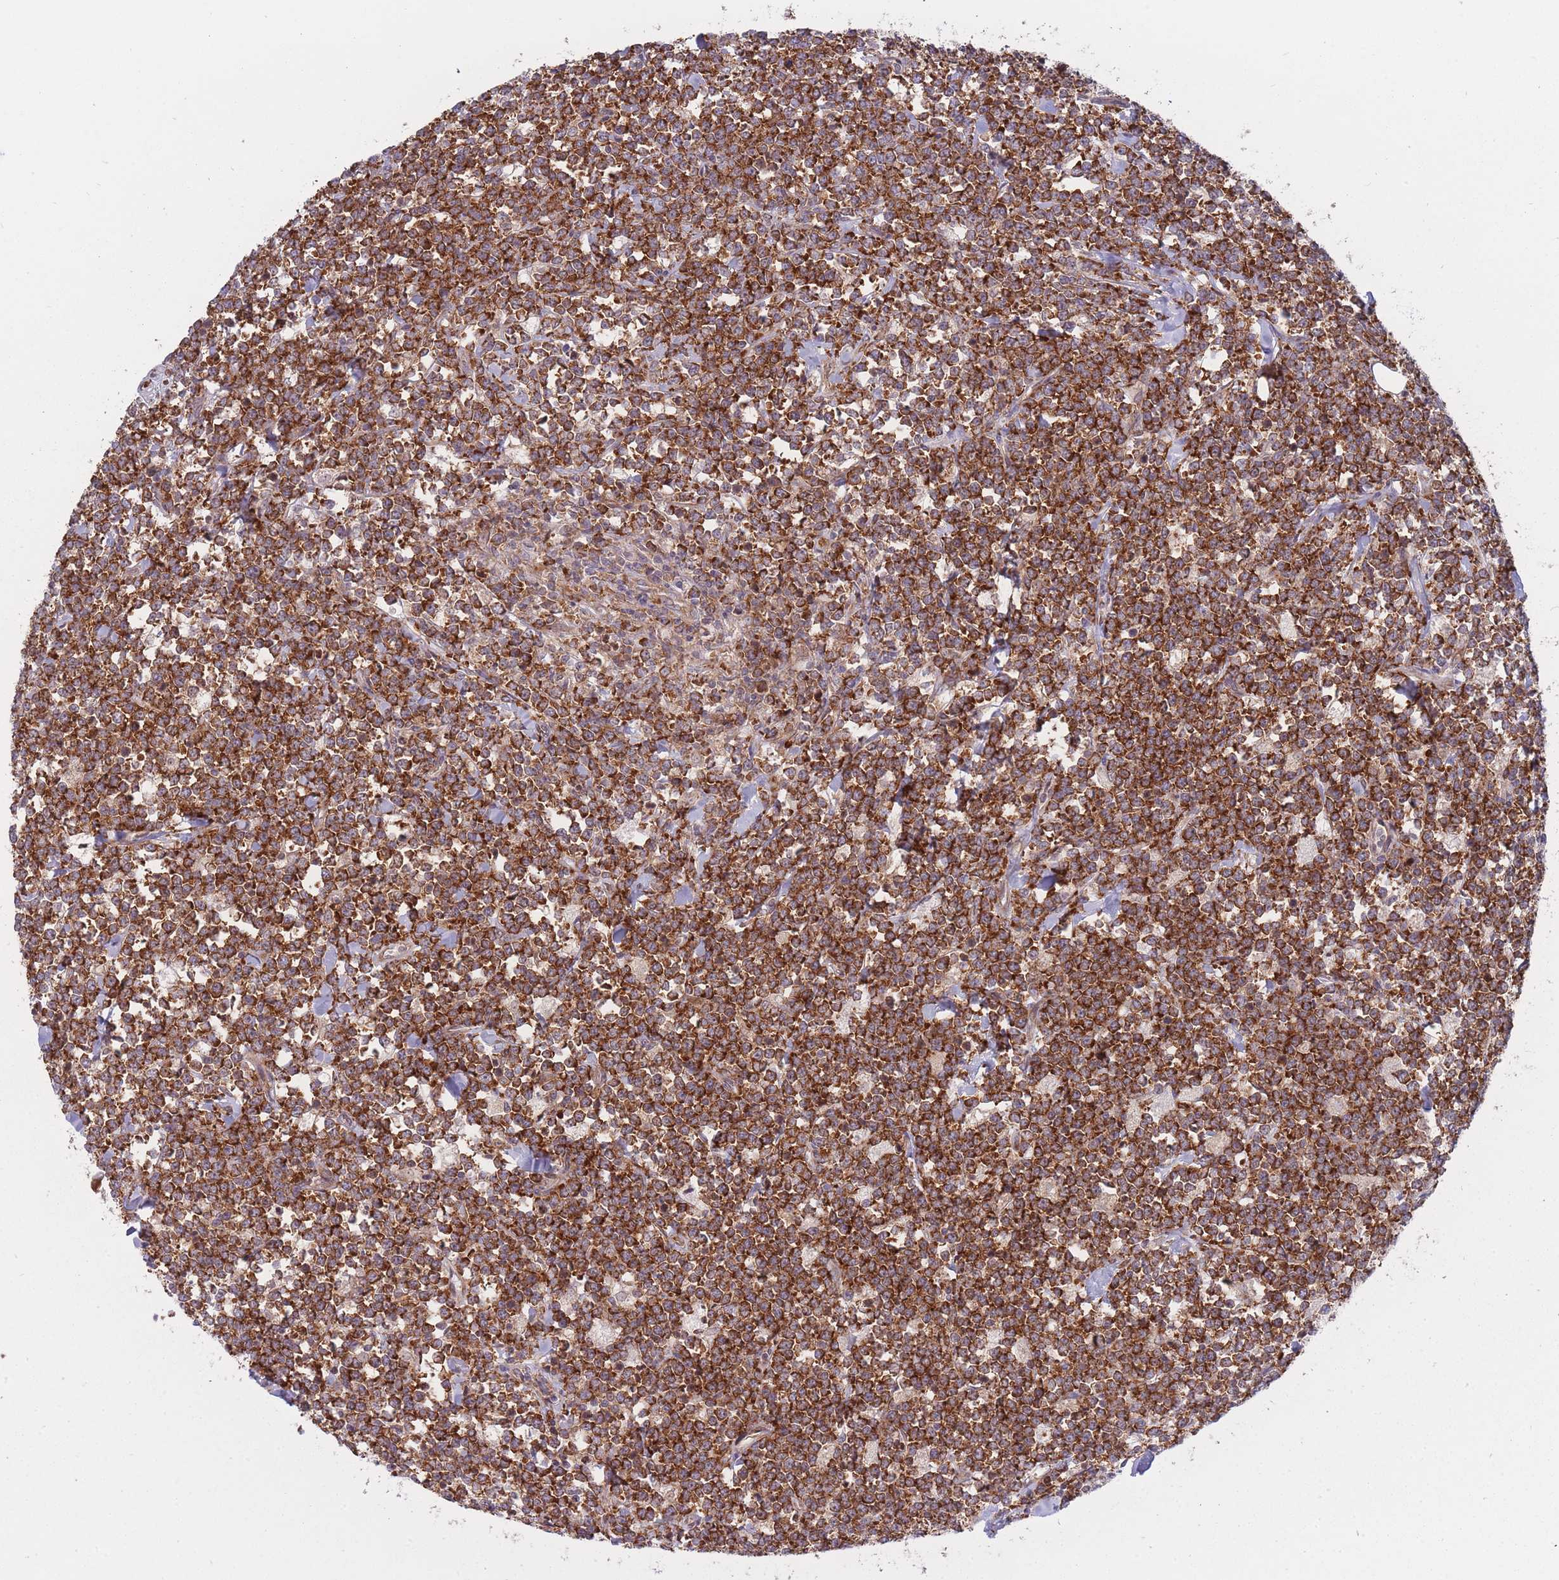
{"staining": {"intensity": "strong", "quantity": ">75%", "location": "cytoplasmic/membranous"}, "tissue": "lymphoma", "cell_type": "Tumor cells", "image_type": "cancer", "snomed": [{"axis": "morphology", "description": "Malignant lymphoma, non-Hodgkin's type, High grade"}, {"axis": "topography", "description": "Small intestine"}, {"axis": "topography", "description": "Colon"}], "caption": "Malignant lymphoma, non-Hodgkin's type (high-grade) stained with a protein marker exhibits strong staining in tumor cells.", "gene": "CCDC124", "patient": {"sex": "male", "age": 8}}